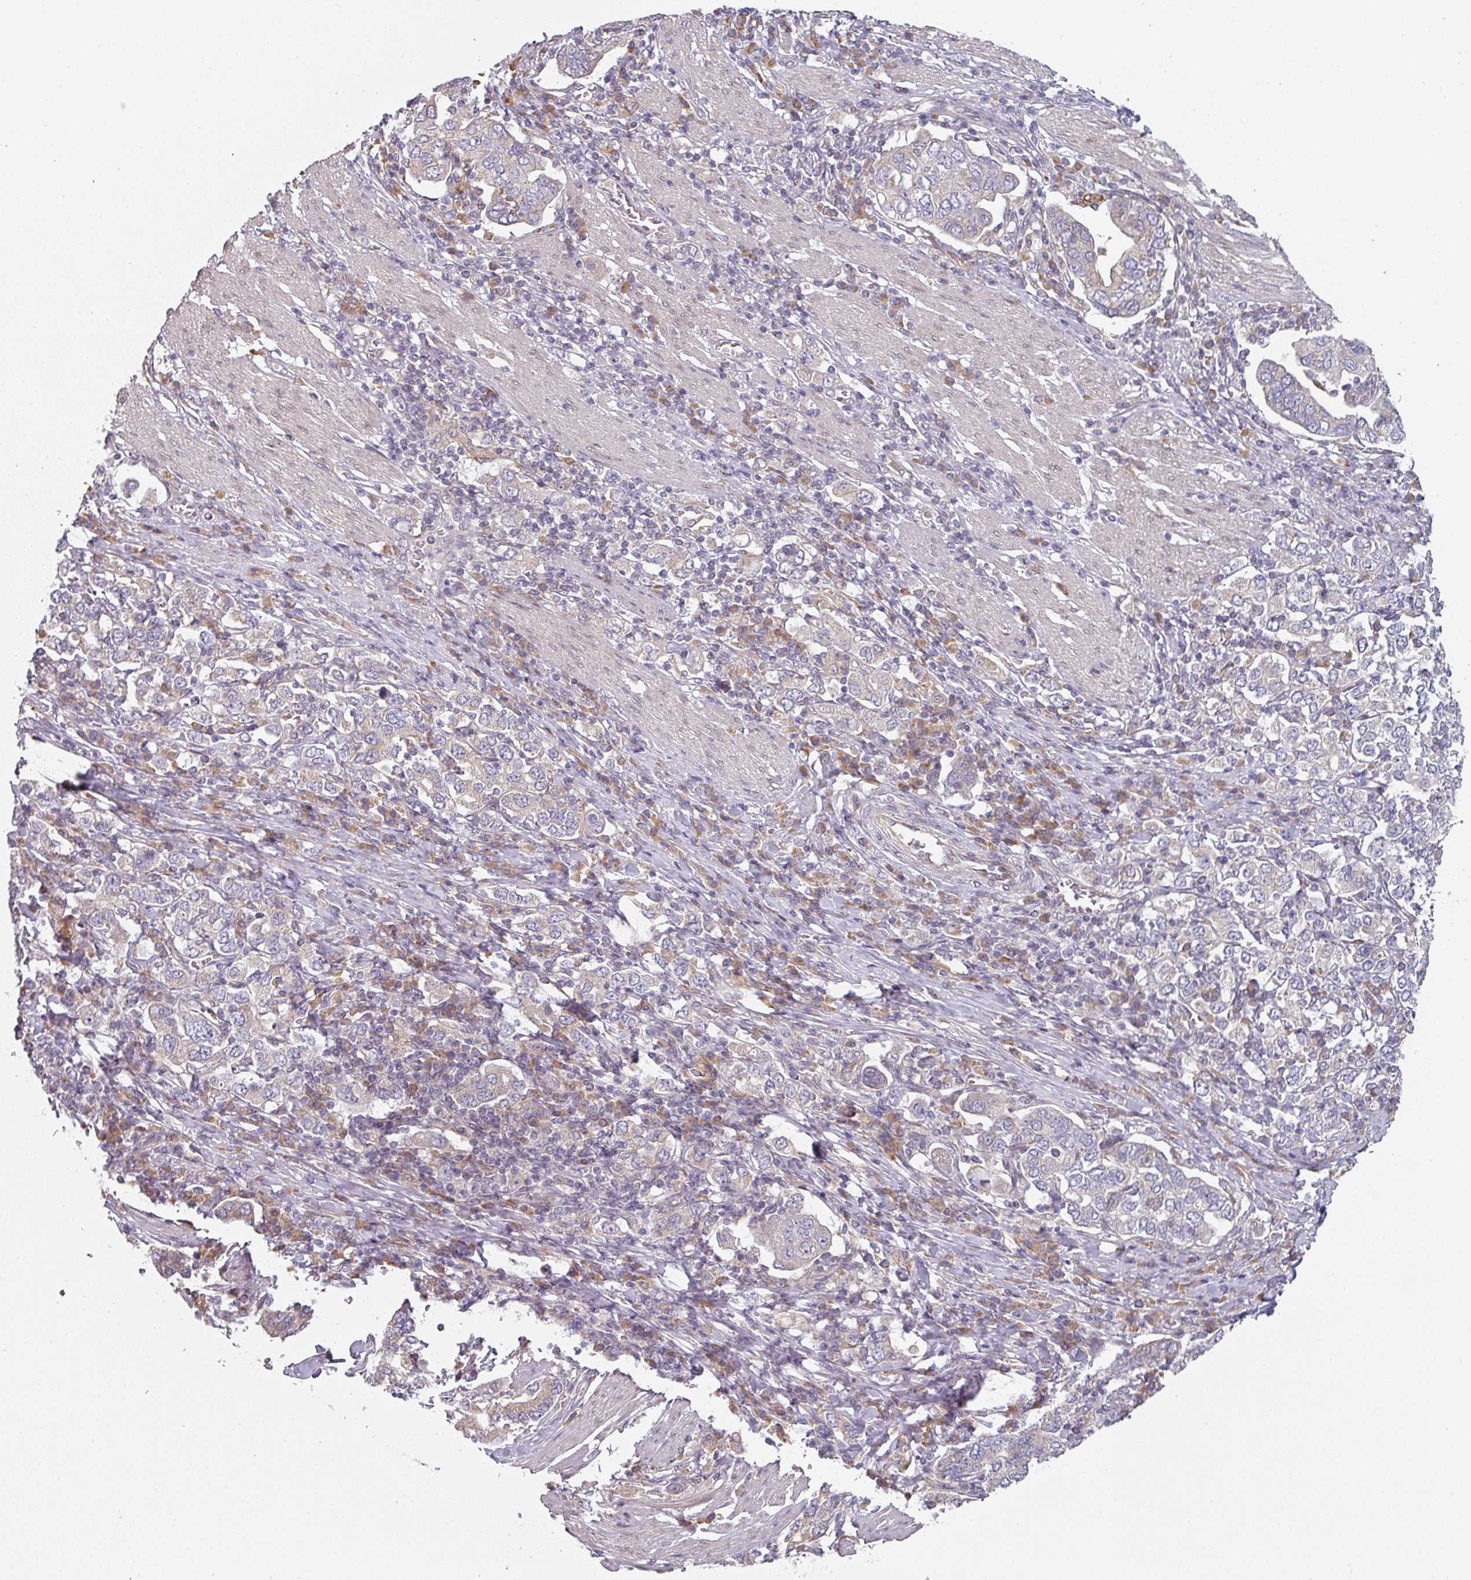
{"staining": {"intensity": "negative", "quantity": "none", "location": "none"}, "tissue": "stomach cancer", "cell_type": "Tumor cells", "image_type": "cancer", "snomed": [{"axis": "morphology", "description": "Adenocarcinoma, NOS"}, {"axis": "topography", "description": "Stomach, upper"}, {"axis": "topography", "description": "Stomach"}], "caption": "Tumor cells show no significant protein expression in adenocarcinoma (stomach). Brightfield microscopy of immunohistochemistry stained with DAB (brown) and hematoxylin (blue), captured at high magnification.", "gene": "TAPT1", "patient": {"sex": "male", "age": 62}}